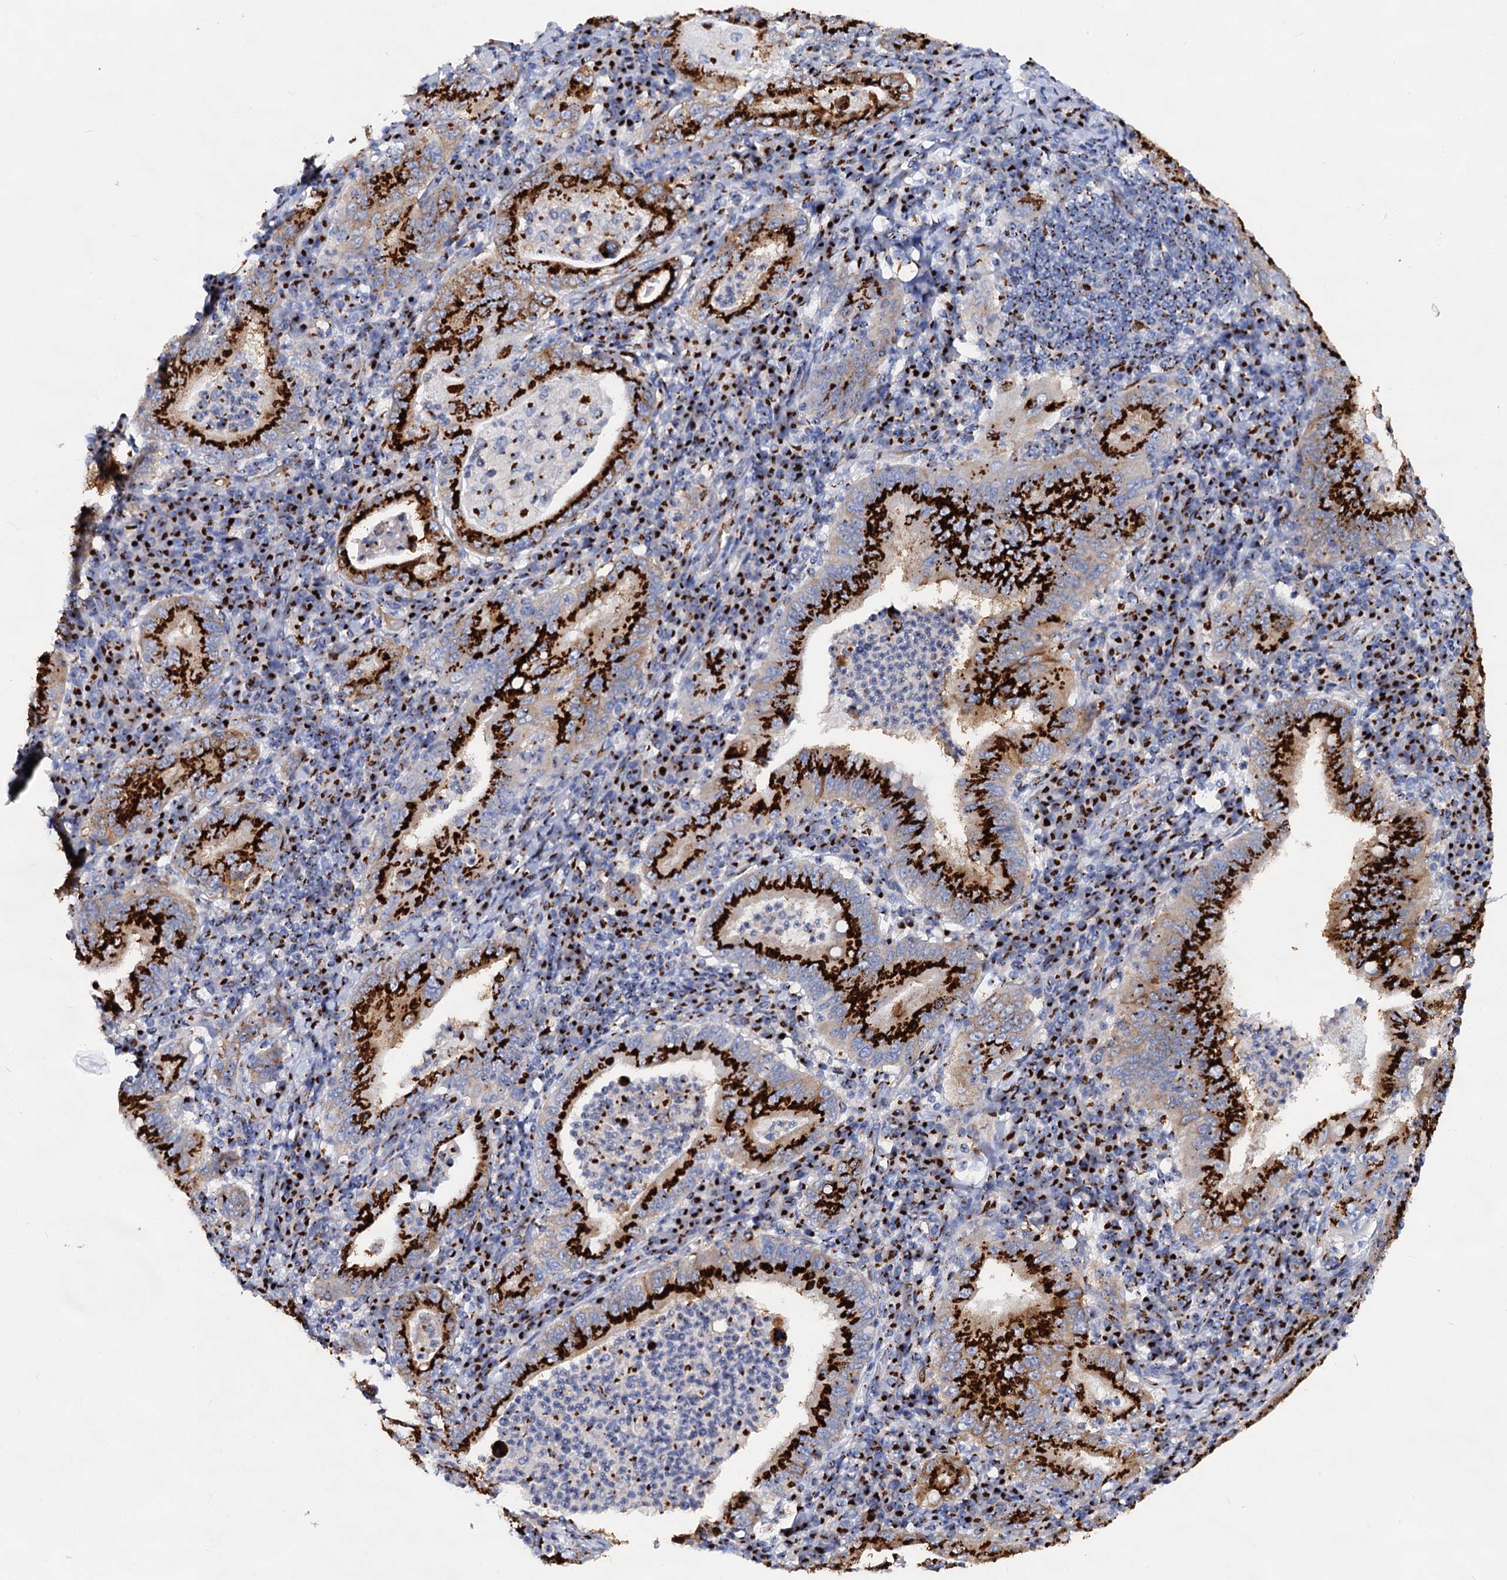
{"staining": {"intensity": "strong", "quantity": ">75%", "location": "cytoplasmic/membranous"}, "tissue": "stomach cancer", "cell_type": "Tumor cells", "image_type": "cancer", "snomed": [{"axis": "morphology", "description": "Normal tissue, NOS"}, {"axis": "morphology", "description": "Adenocarcinoma, NOS"}, {"axis": "topography", "description": "Esophagus"}, {"axis": "topography", "description": "Stomach, upper"}, {"axis": "topography", "description": "Peripheral nerve tissue"}], "caption": "Tumor cells exhibit strong cytoplasmic/membranous expression in approximately >75% of cells in stomach cancer. (IHC, brightfield microscopy, high magnification).", "gene": "TM9SF3", "patient": {"sex": "male", "age": 62}}